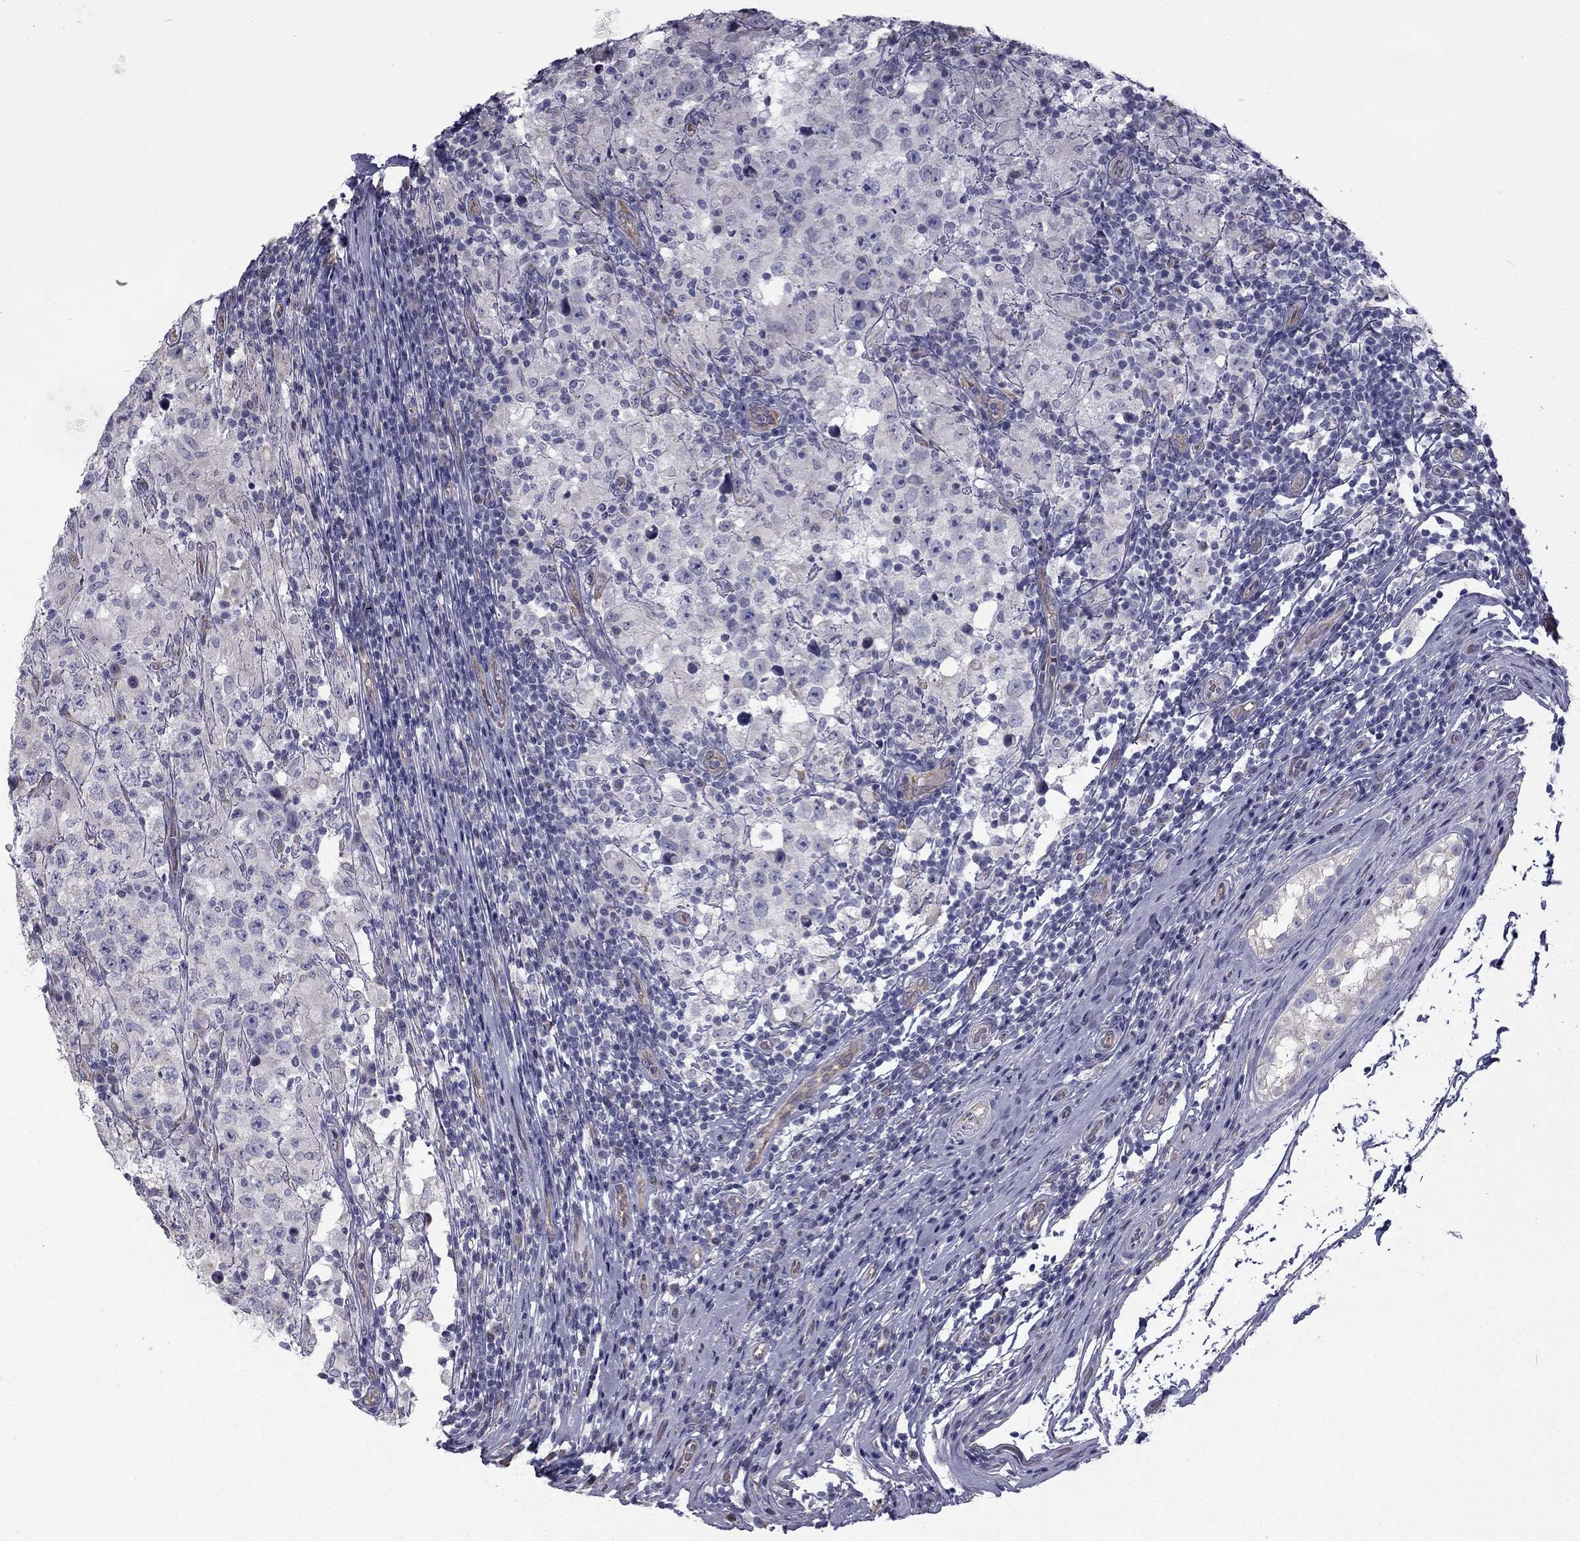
{"staining": {"intensity": "negative", "quantity": "none", "location": "none"}, "tissue": "testis cancer", "cell_type": "Tumor cells", "image_type": "cancer", "snomed": [{"axis": "morphology", "description": "Seminoma, NOS"}, {"axis": "morphology", "description": "Carcinoma, Embryonal, NOS"}, {"axis": "topography", "description": "Testis"}], "caption": "High magnification brightfield microscopy of testis cancer (seminoma) stained with DAB (brown) and counterstained with hematoxylin (blue): tumor cells show no significant positivity. The staining was performed using DAB to visualize the protein expression in brown, while the nuclei were stained in blue with hematoxylin (Magnification: 20x).", "gene": "CCDC40", "patient": {"sex": "male", "age": 41}}